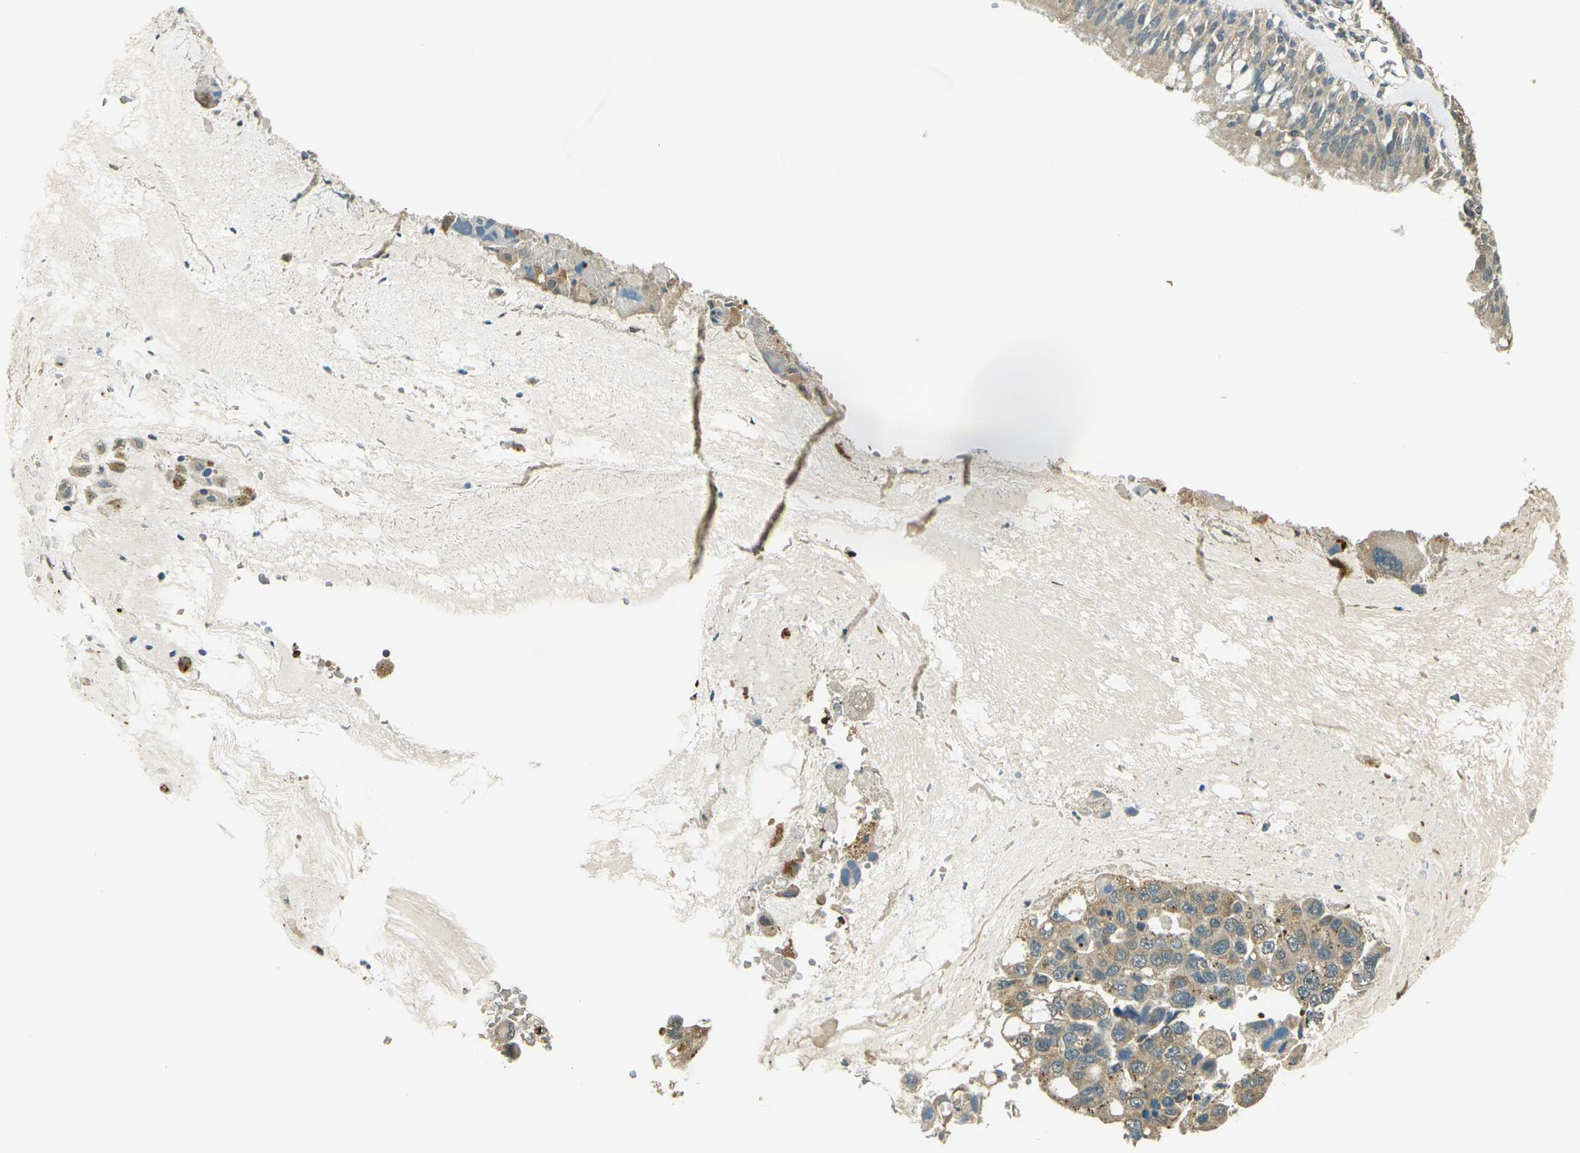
{"staining": {"intensity": "weak", "quantity": ">75%", "location": "cytoplasmic/membranous"}, "tissue": "bronchus", "cell_type": "Respiratory epithelial cells", "image_type": "normal", "snomed": [{"axis": "morphology", "description": "Normal tissue, NOS"}, {"axis": "morphology", "description": "Adenocarcinoma, NOS"}, {"axis": "morphology", "description": "Adenocarcinoma, metastatic, NOS"}, {"axis": "topography", "description": "Lymph node"}, {"axis": "topography", "description": "Bronchus"}, {"axis": "topography", "description": "Lung"}], "caption": "Immunohistochemistry (IHC) (DAB (3,3'-diaminobenzidine)) staining of unremarkable human bronchus exhibits weak cytoplasmic/membranous protein positivity in about >75% of respiratory epithelial cells.", "gene": "TOR1A", "patient": {"sex": "female", "age": 54}}